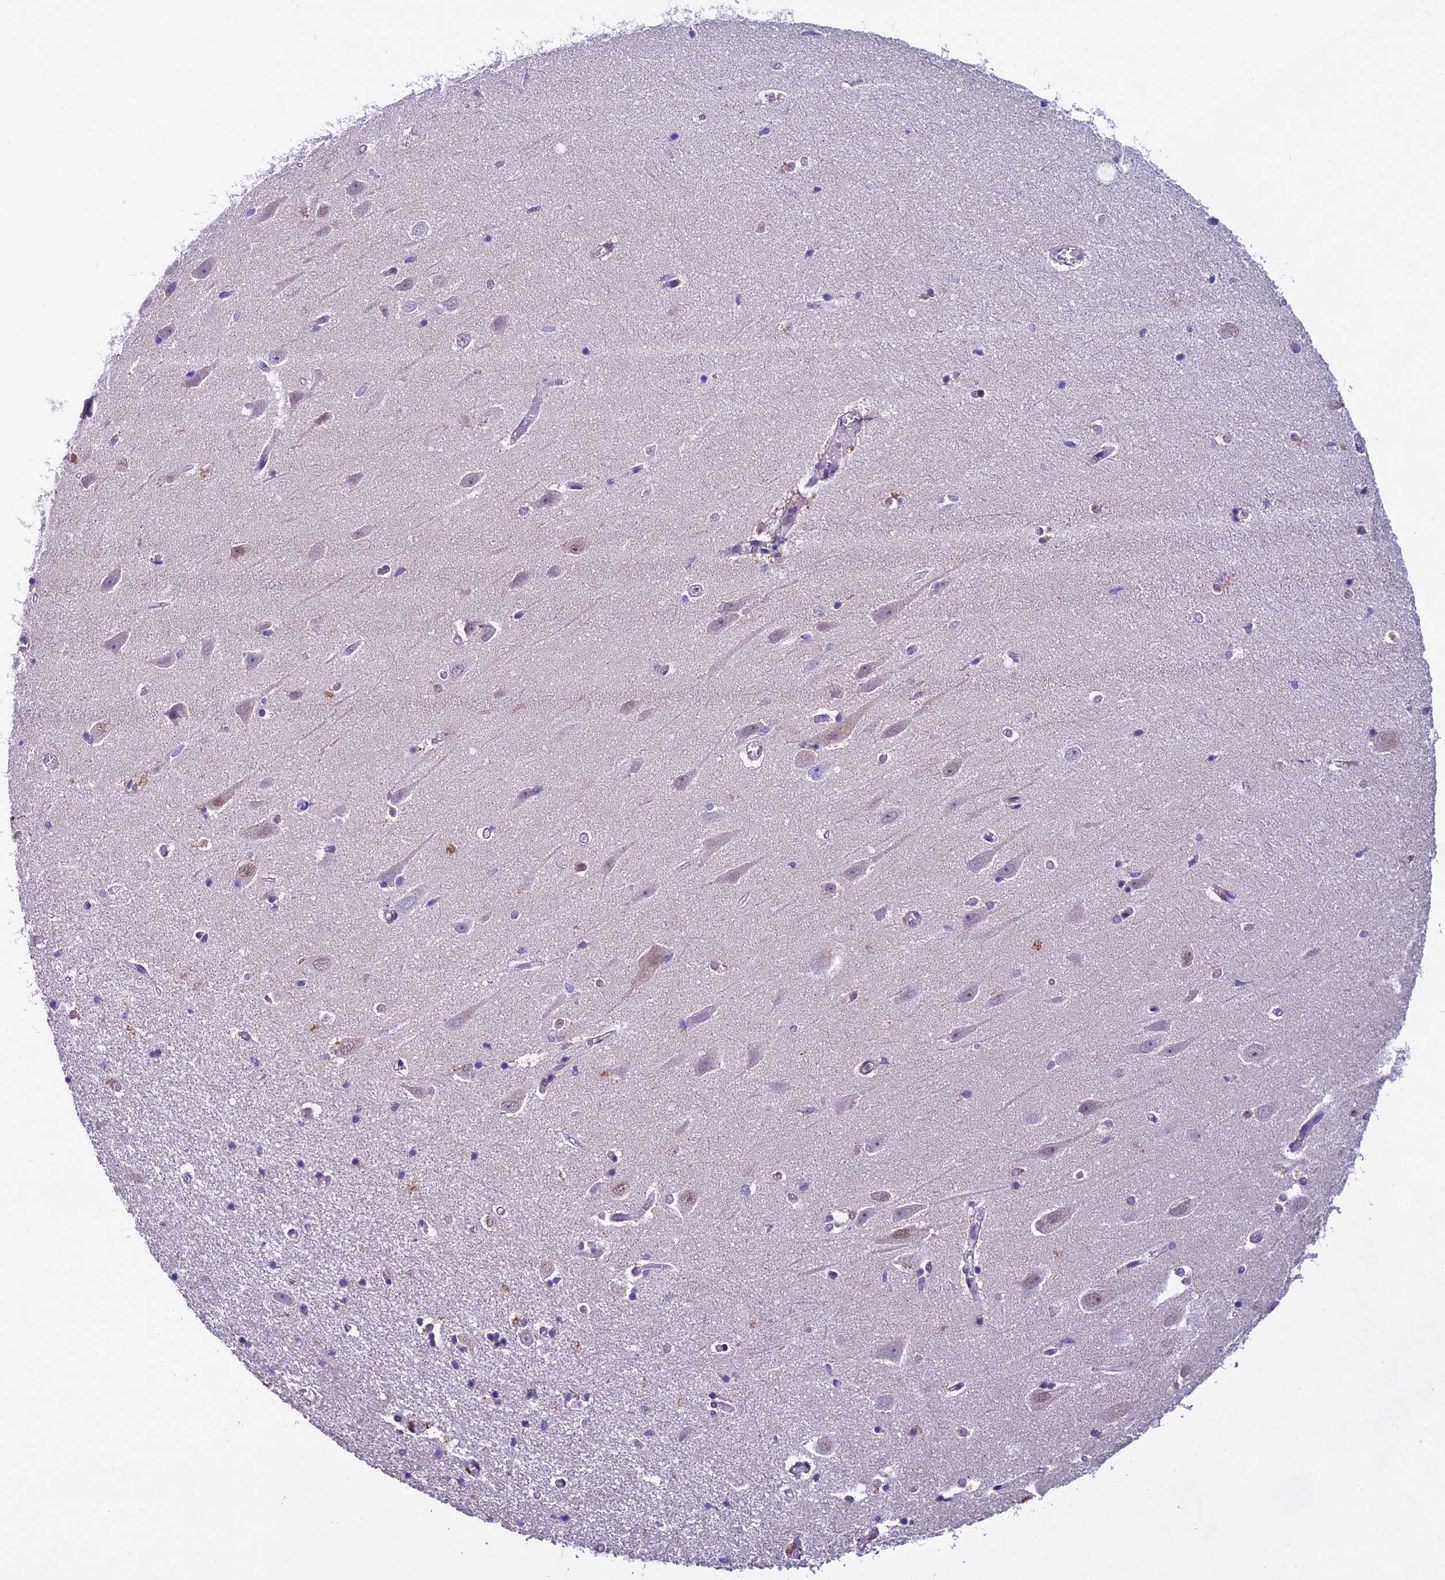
{"staining": {"intensity": "weak", "quantity": "<25%", "location": "nuclear"}, "tissue": "hippocampus", "cell_type": "Glial cells", "image_type": "normal", "snomed": [{"axis": "morphology", "description": "Normal tissue, NOS"}, {"axis": "topography", "description": "Hippocampus"}], "caption": "Immunohistochemistry (IHC) image of unremarkable hippocampus: human hippocampus stained with DAB shows no significant protein staining in glial cells.", "gene": "CARS2", "patient": {"sex": "female", "age": 64}}